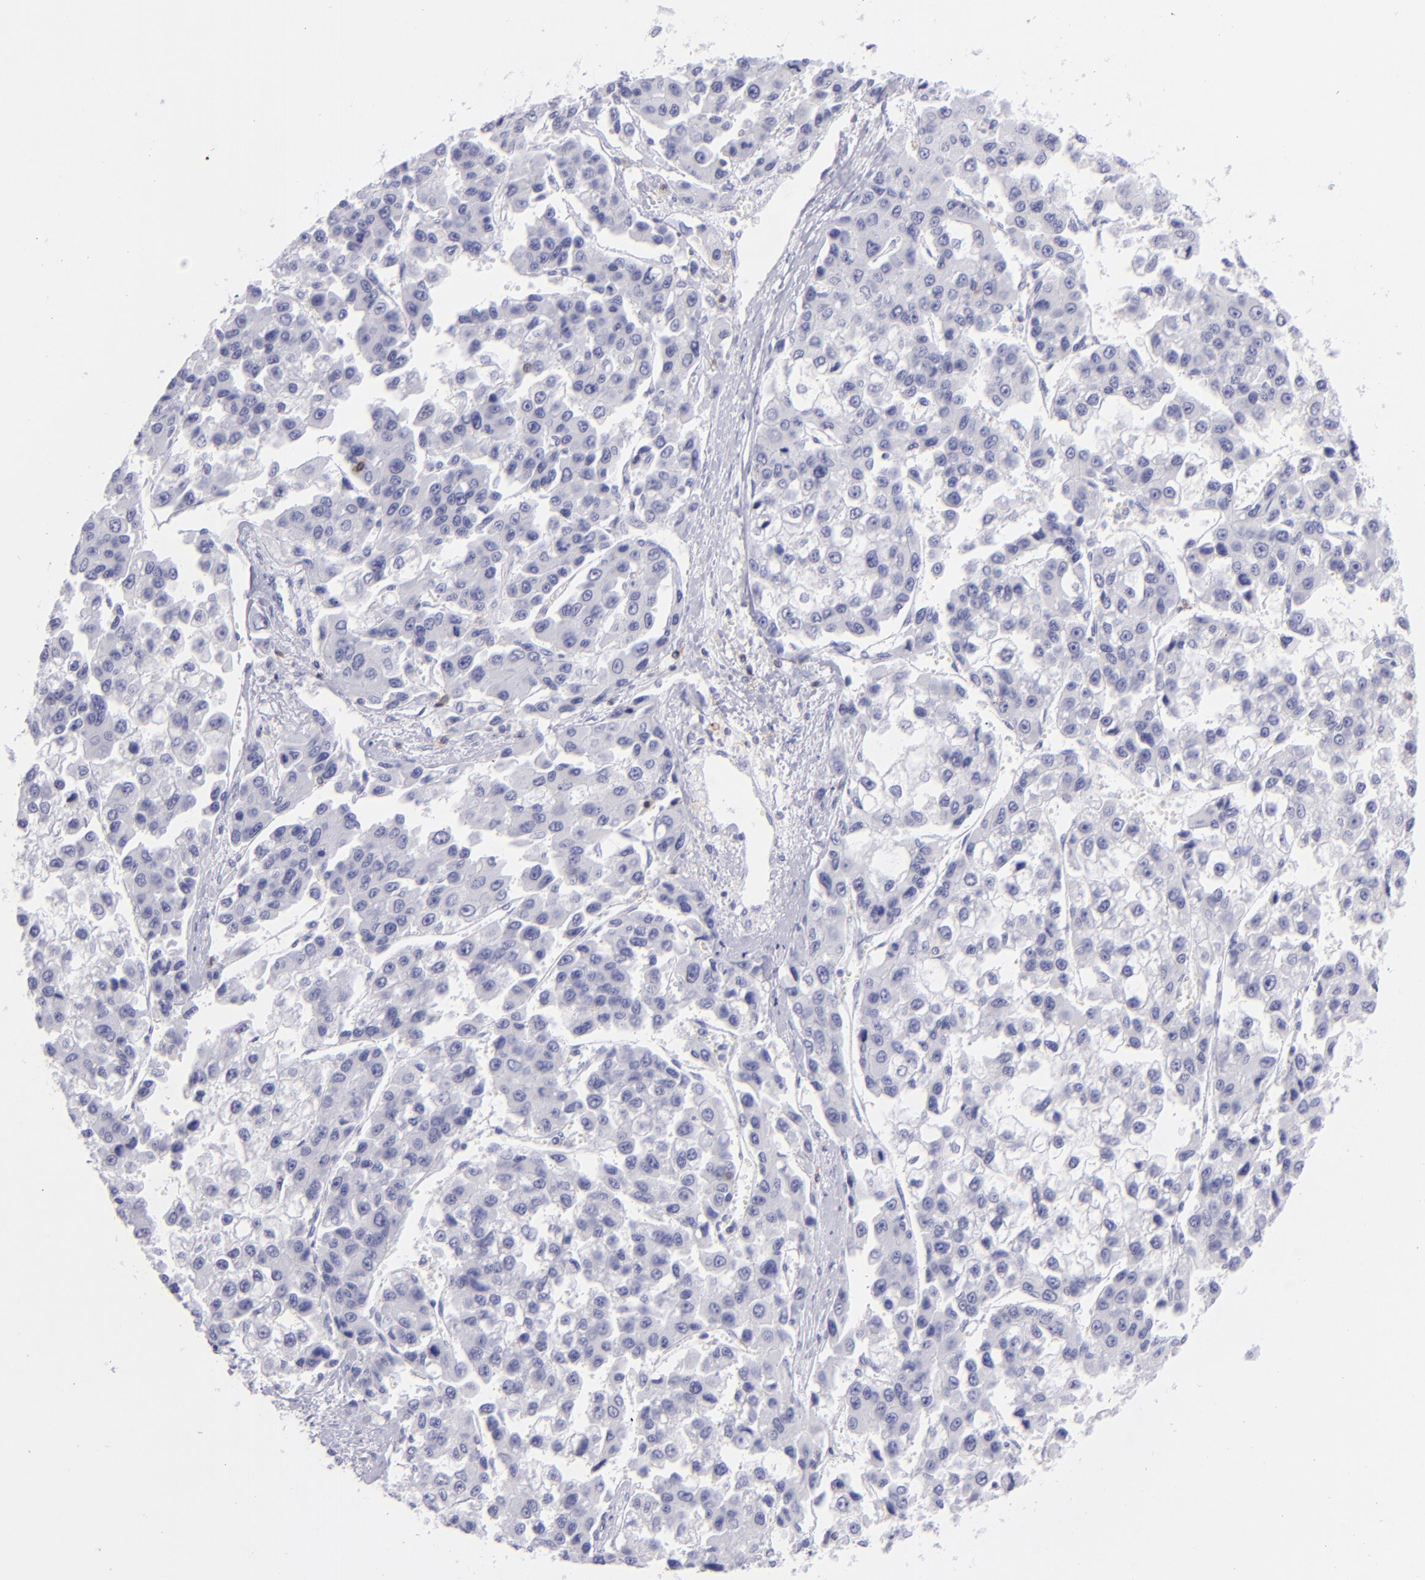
{"staining": {"intensity": "negative", "quantity": "none", "location": "none"}, "tissue": "liver cancer", "cell_type": "Tumor cells", "image_type": "cancer", "snomed": [{"axis": "morphology", "description": "Carcinoma, Hepatocellular, NOS"}, {"axis": "topography", "description": "Liver"}], "caption": "Human hepatocellular carcinoma (liver) stained for a protein using immunohistochemistry (IHC) displays no staining in tumor cells.", "gene": "CD69", "patient": {"sex": "female", "age": 66}}